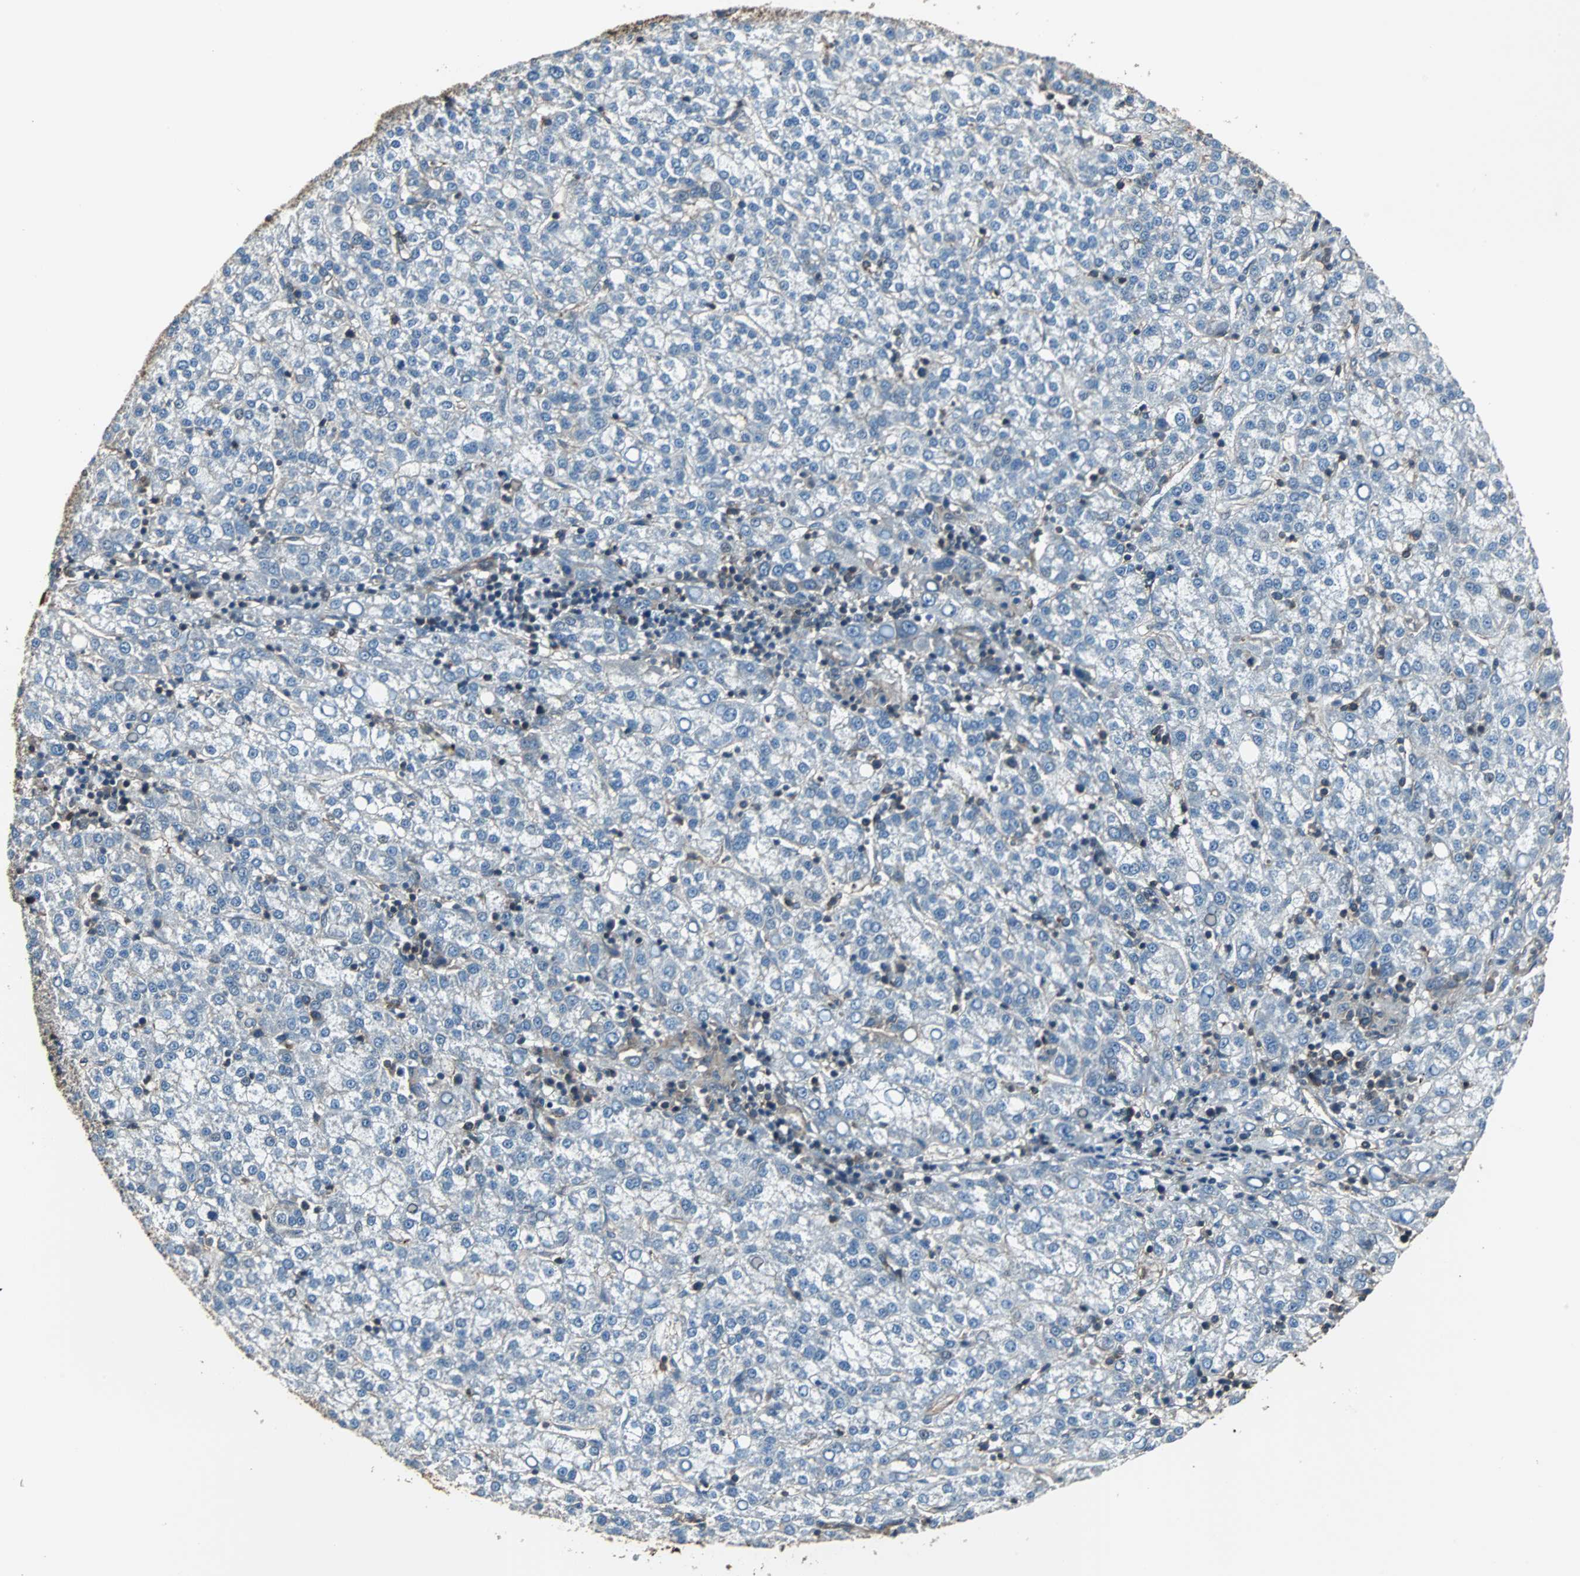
{"staining": {"intensity": "negative", "quantity": "none", "location": "none"}, "tissue": "liver cancer", "cell_type": "Tumor cells", "image_type": "cancer", "snomed": [{"axis": "morphology", "description": "Carcinoma, Hepatocellular, NOS"}, {"axis": "topography", "description": "Liver"}], "caption": "Tumor cells show no significant protein staining in hepatocellular carcinoma (liver).", "gene": "ACTN1", "patient": {"sex": "female", "age": 58}}